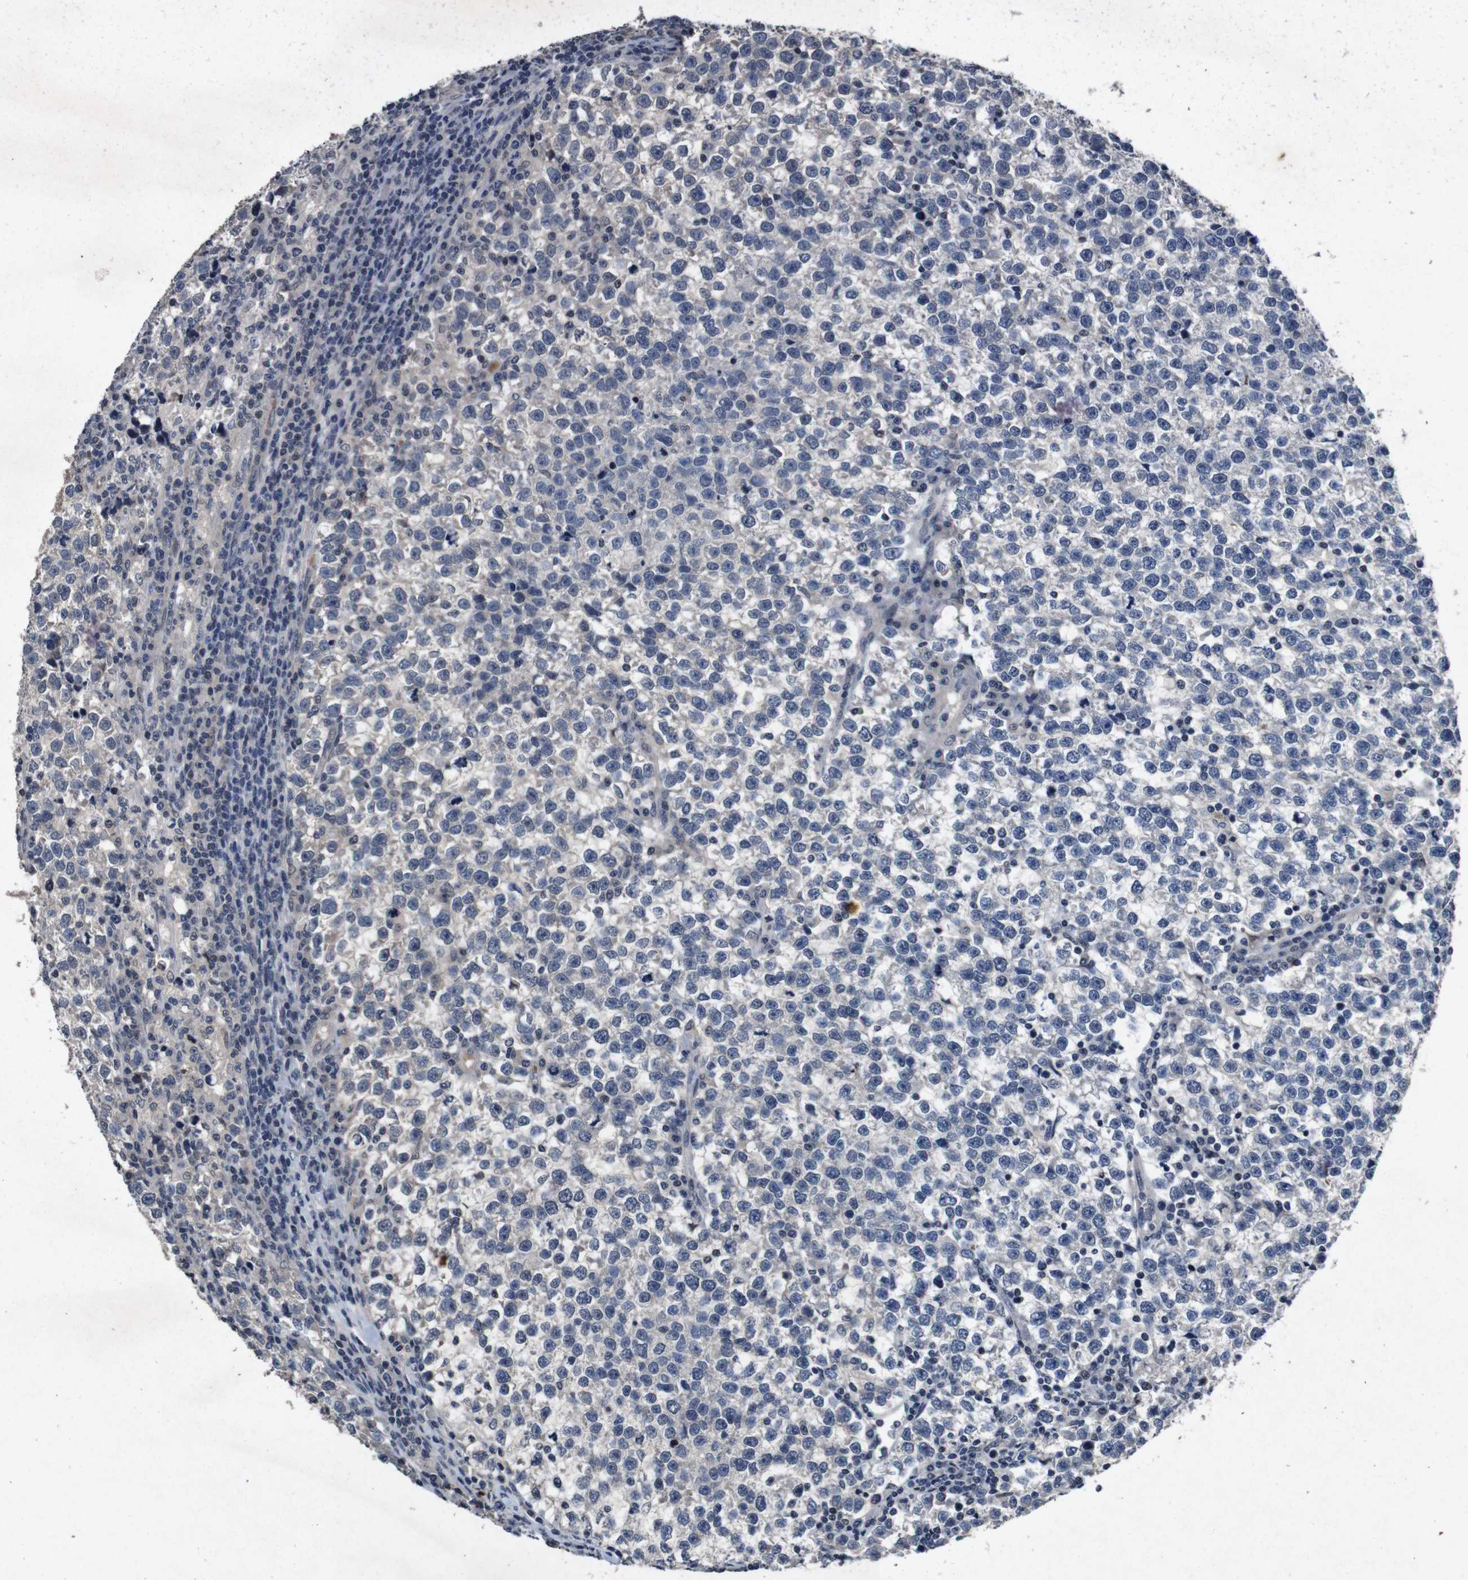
{"staining": {"intensity": "negative", "quantity": "none", "location": "none"}, "tissue": "testis cancer", "cell_type": "Tumor cells", "image_type": "cancer", "snomed": [{"axis": "morphology", "description": "Normal tissue, NOS"}, {"axis": "morphology", "description": "Seminoma, NOS"}, {"axis": "topography", "description": "Testis"}], "caption": "This is an IHC photomicrograph of human testis seminoma. There is no positivity in tumor cells.", "gene": "AKT3", "patient": {"sex": "male", "age": 43}}